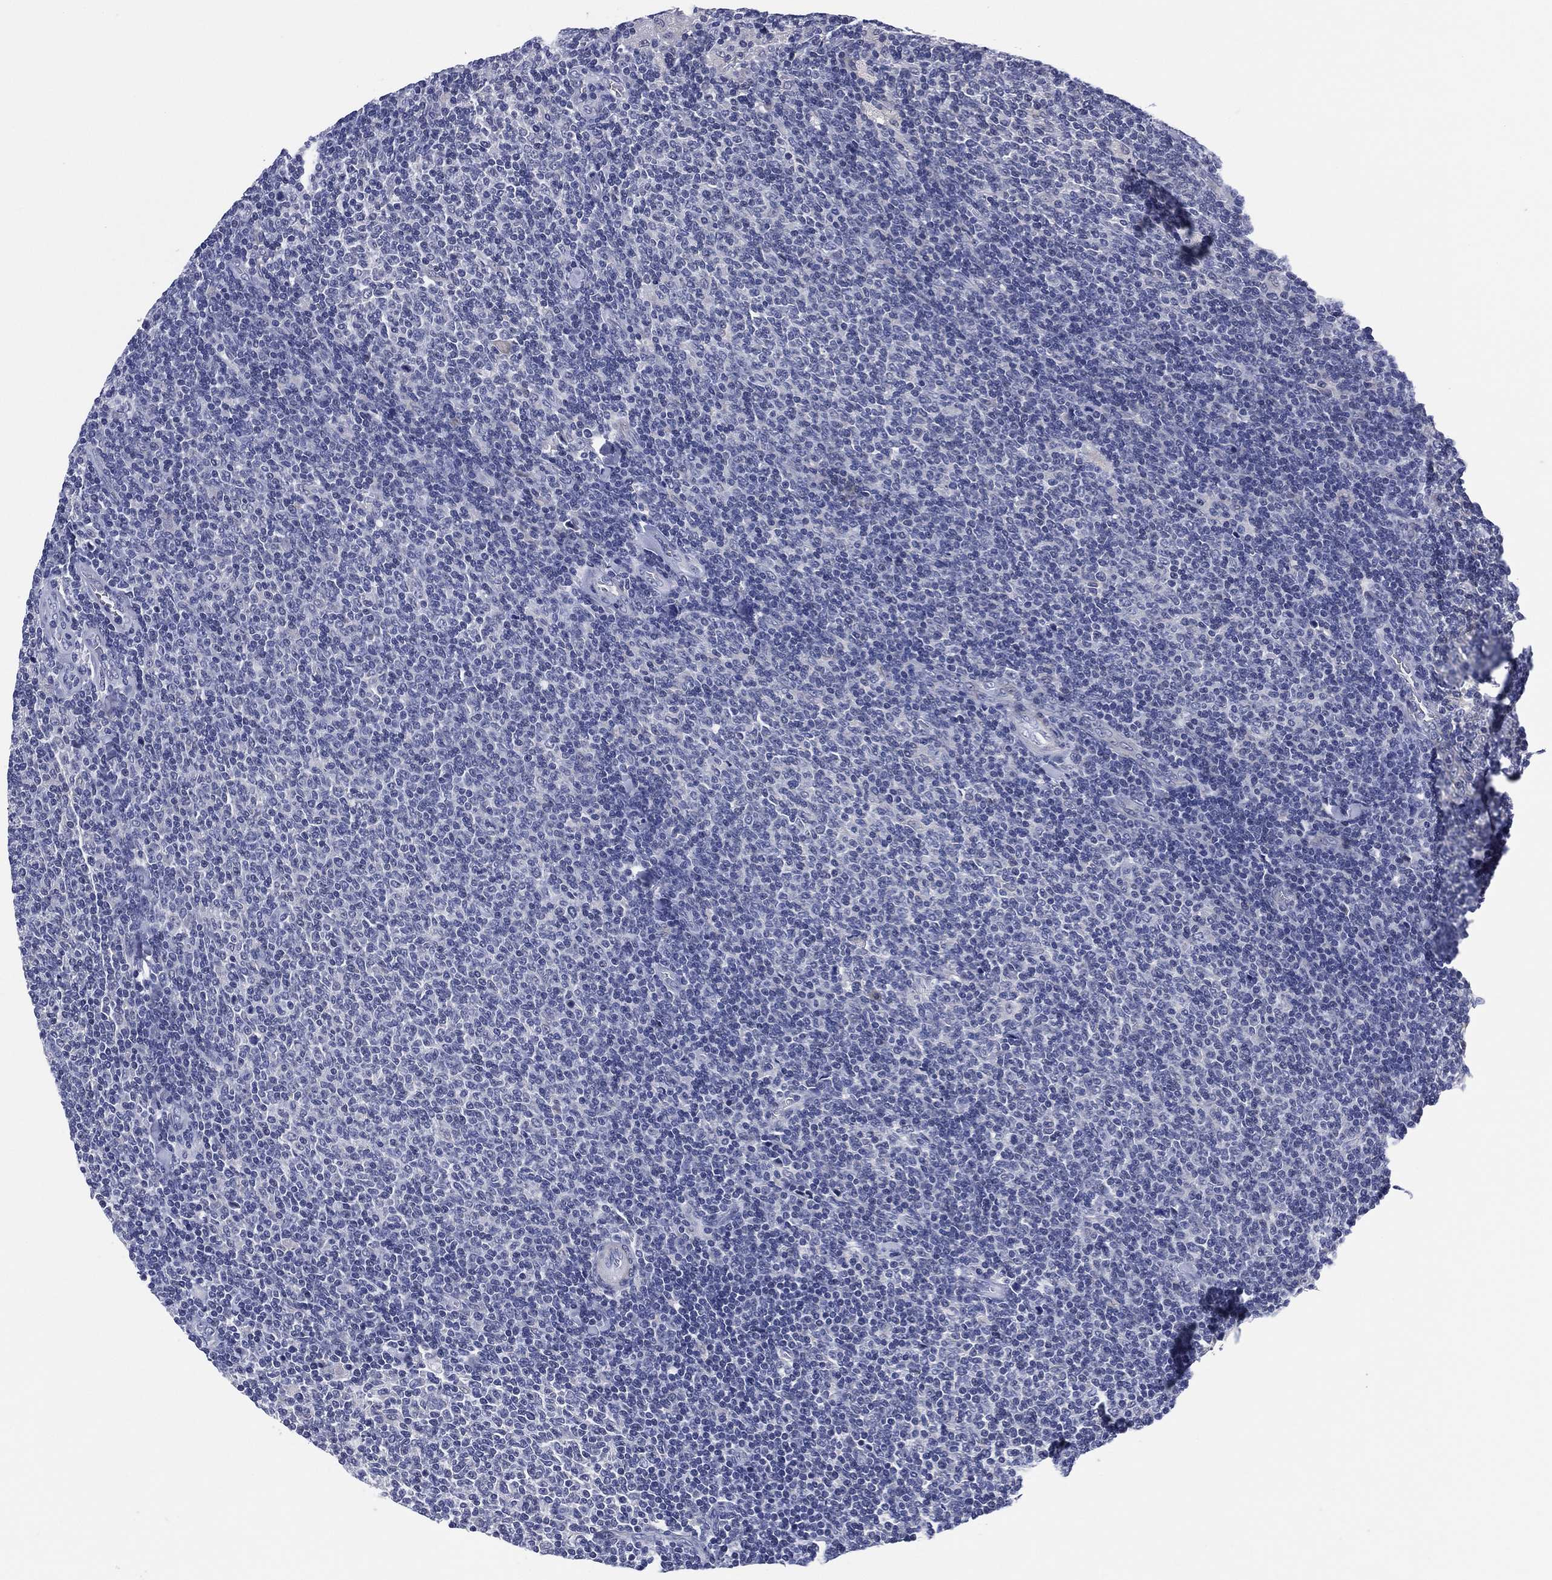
{"staining": {"intensity": "negative", "quantity": "none", "location": "none"}, "tissue": "lymphoma", "cell_type": "Tumor cells", "image_type": "cancer", "snomed": [{"axis": "morphology", "description": "Malignant lymphoma, non-Hodgkin's type, Low grade"}, {"axis": "topography", "description": "Lymph node"}], "caption": "High magnification brightfield microscopy of lymphoma stained with DAB (brown) and counterstained with hematoxylin (blue): tumor cells show no significant expression. The staining was performed using DAB to visualize the protein expression in brown, while the nuclei were stained in blue with hematoxylin (Magnification: 20x).", "gene": "CLIP3", "patient": {"sex": "male", "age": 52}}